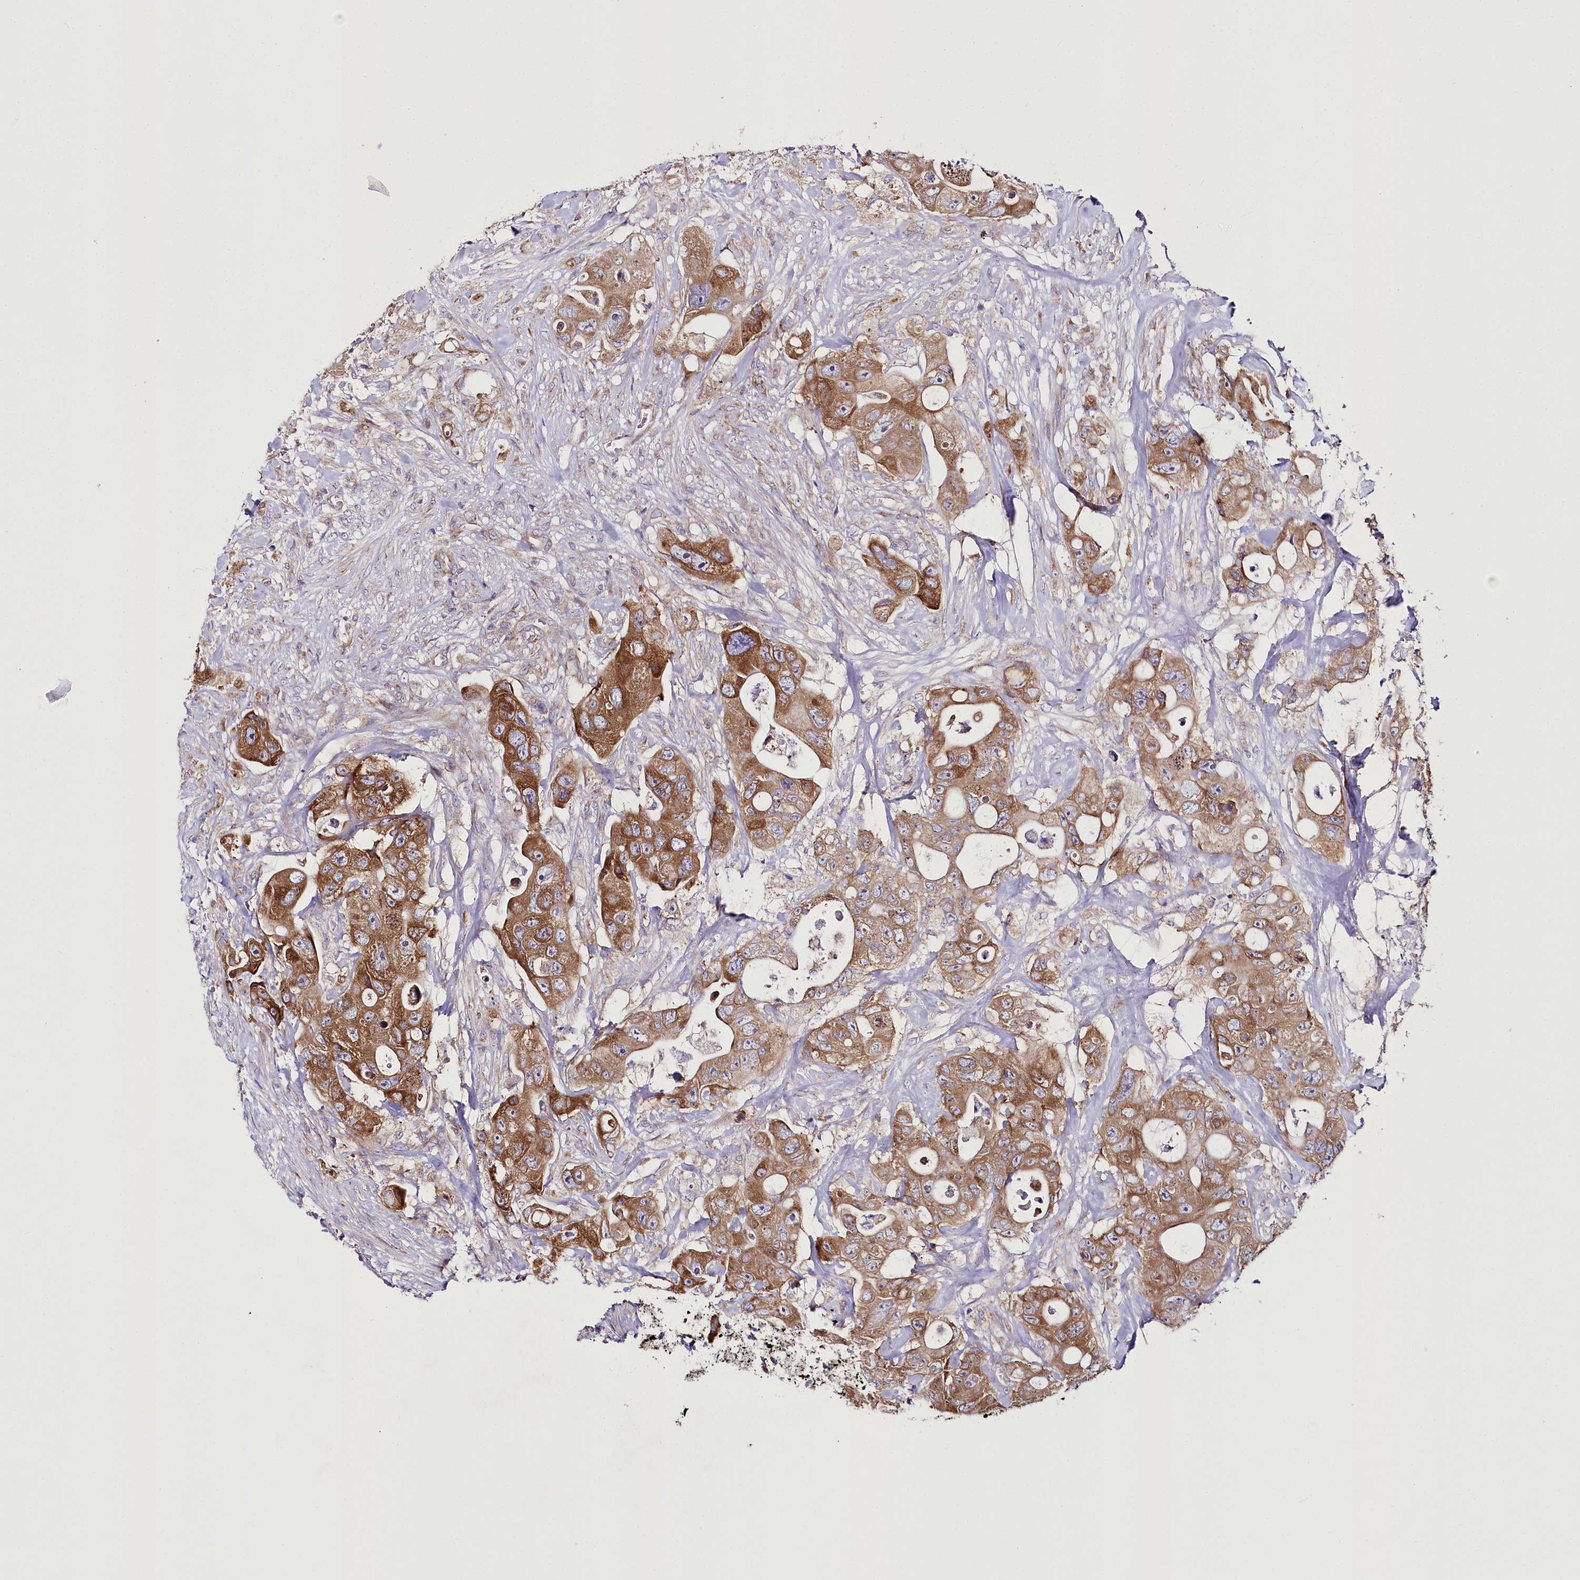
{"staining": {"intensity": "moderate", "quantity": ">75%", "location": "cytoplasmic/membranous"}, "tissue": "colorectal cancer", "cell_type": "Tumor cells", "image_type": "cancer", "snomed": [{"axis": "morphology", "description": "Adenocarcinoma, NOS"}, {"axis": "topography", "description": "Colon"}], "caption": "Moderate cytoplasmic/membranous protein positivity is present in approximately >75% of tumor cells in colorectal cancer. The protein of interest is stained brown, and the nuclei are stained in blue (DAB IHC with brightfield microscopy, high magnification).", "gene": "THUMPD3", "patient": {"sex": "female", "age": 46}}